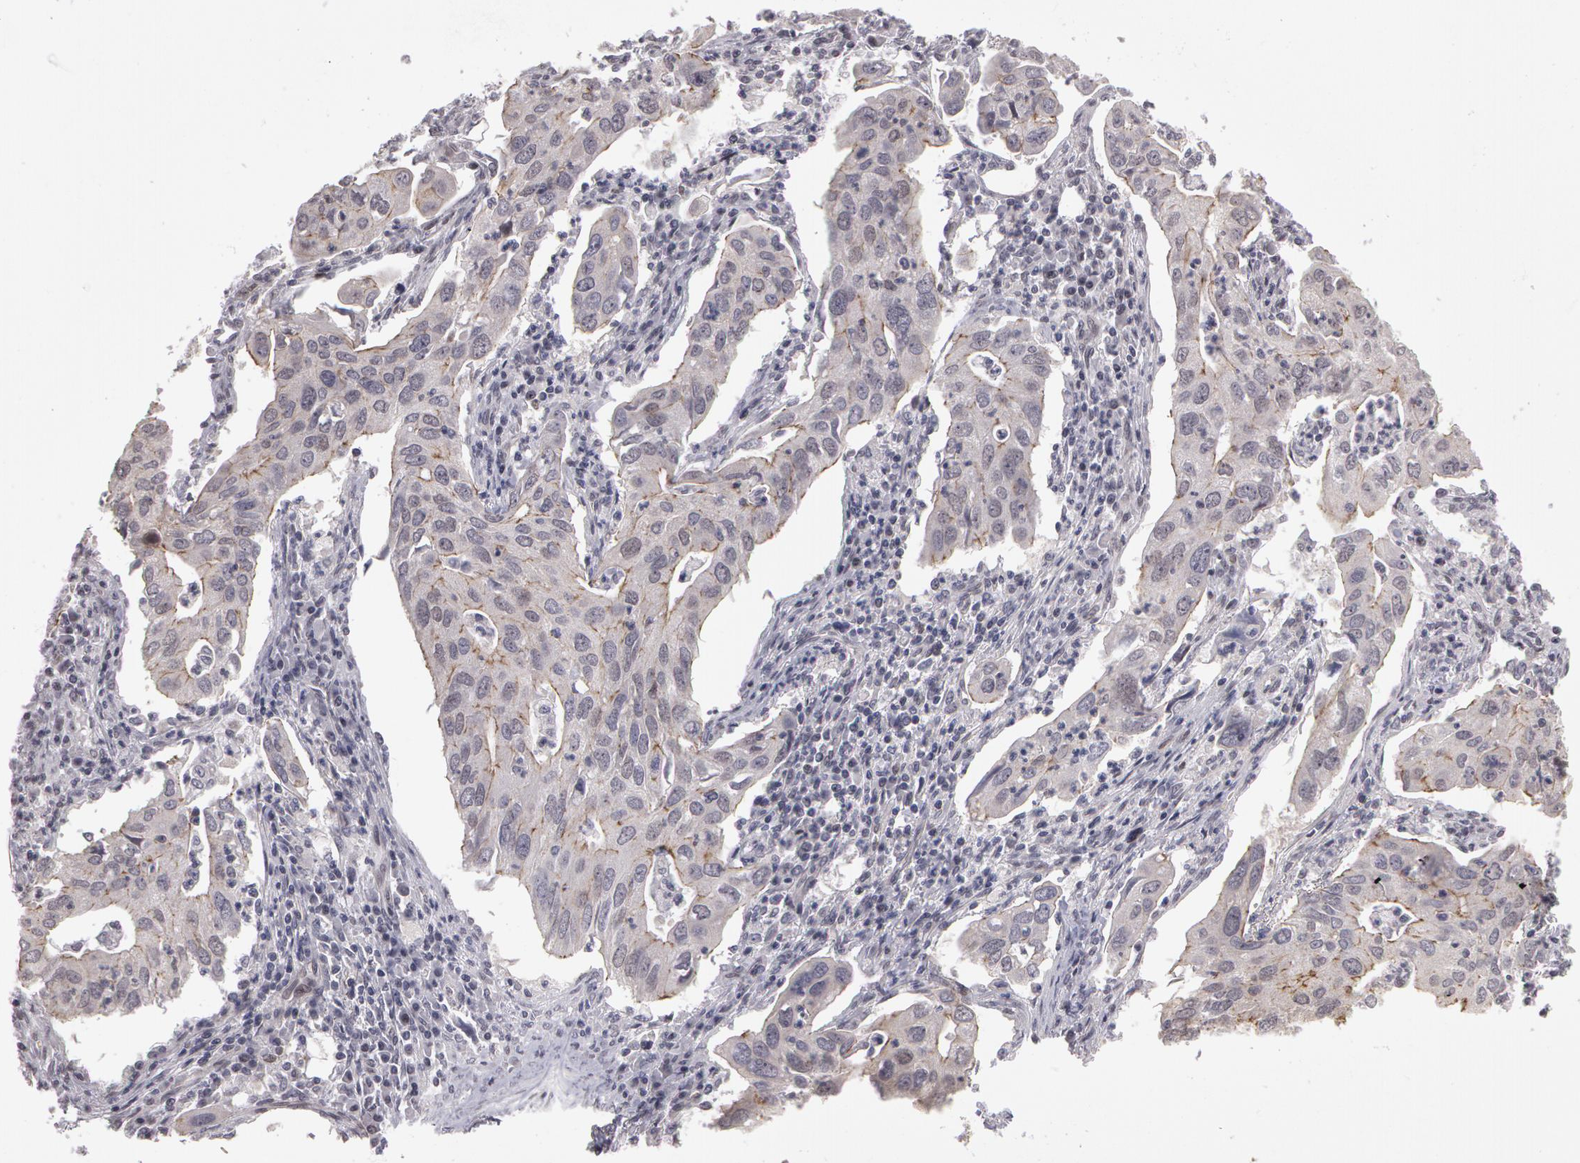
{"staining": {"intensity": "negative", "quantity": "none", "location": "none"}, "tissue": "lung cancer", "cell_type": "Tumor cells", "image_type": "cancer", "snomed": [{"axis": "morphology", "description": "Adenocarcinoma, NOS"}, {"axis": "topography", "description": "Lung"}], "caption": "Immunohistochemistry image of neoplastic tissue: human lung cancer (adenocarcinoma) stained with DAB shows no significant protein staining in tumor cells.", "gene": "PRICKLE1", "patient": {"sex": "male", "age": 48}}